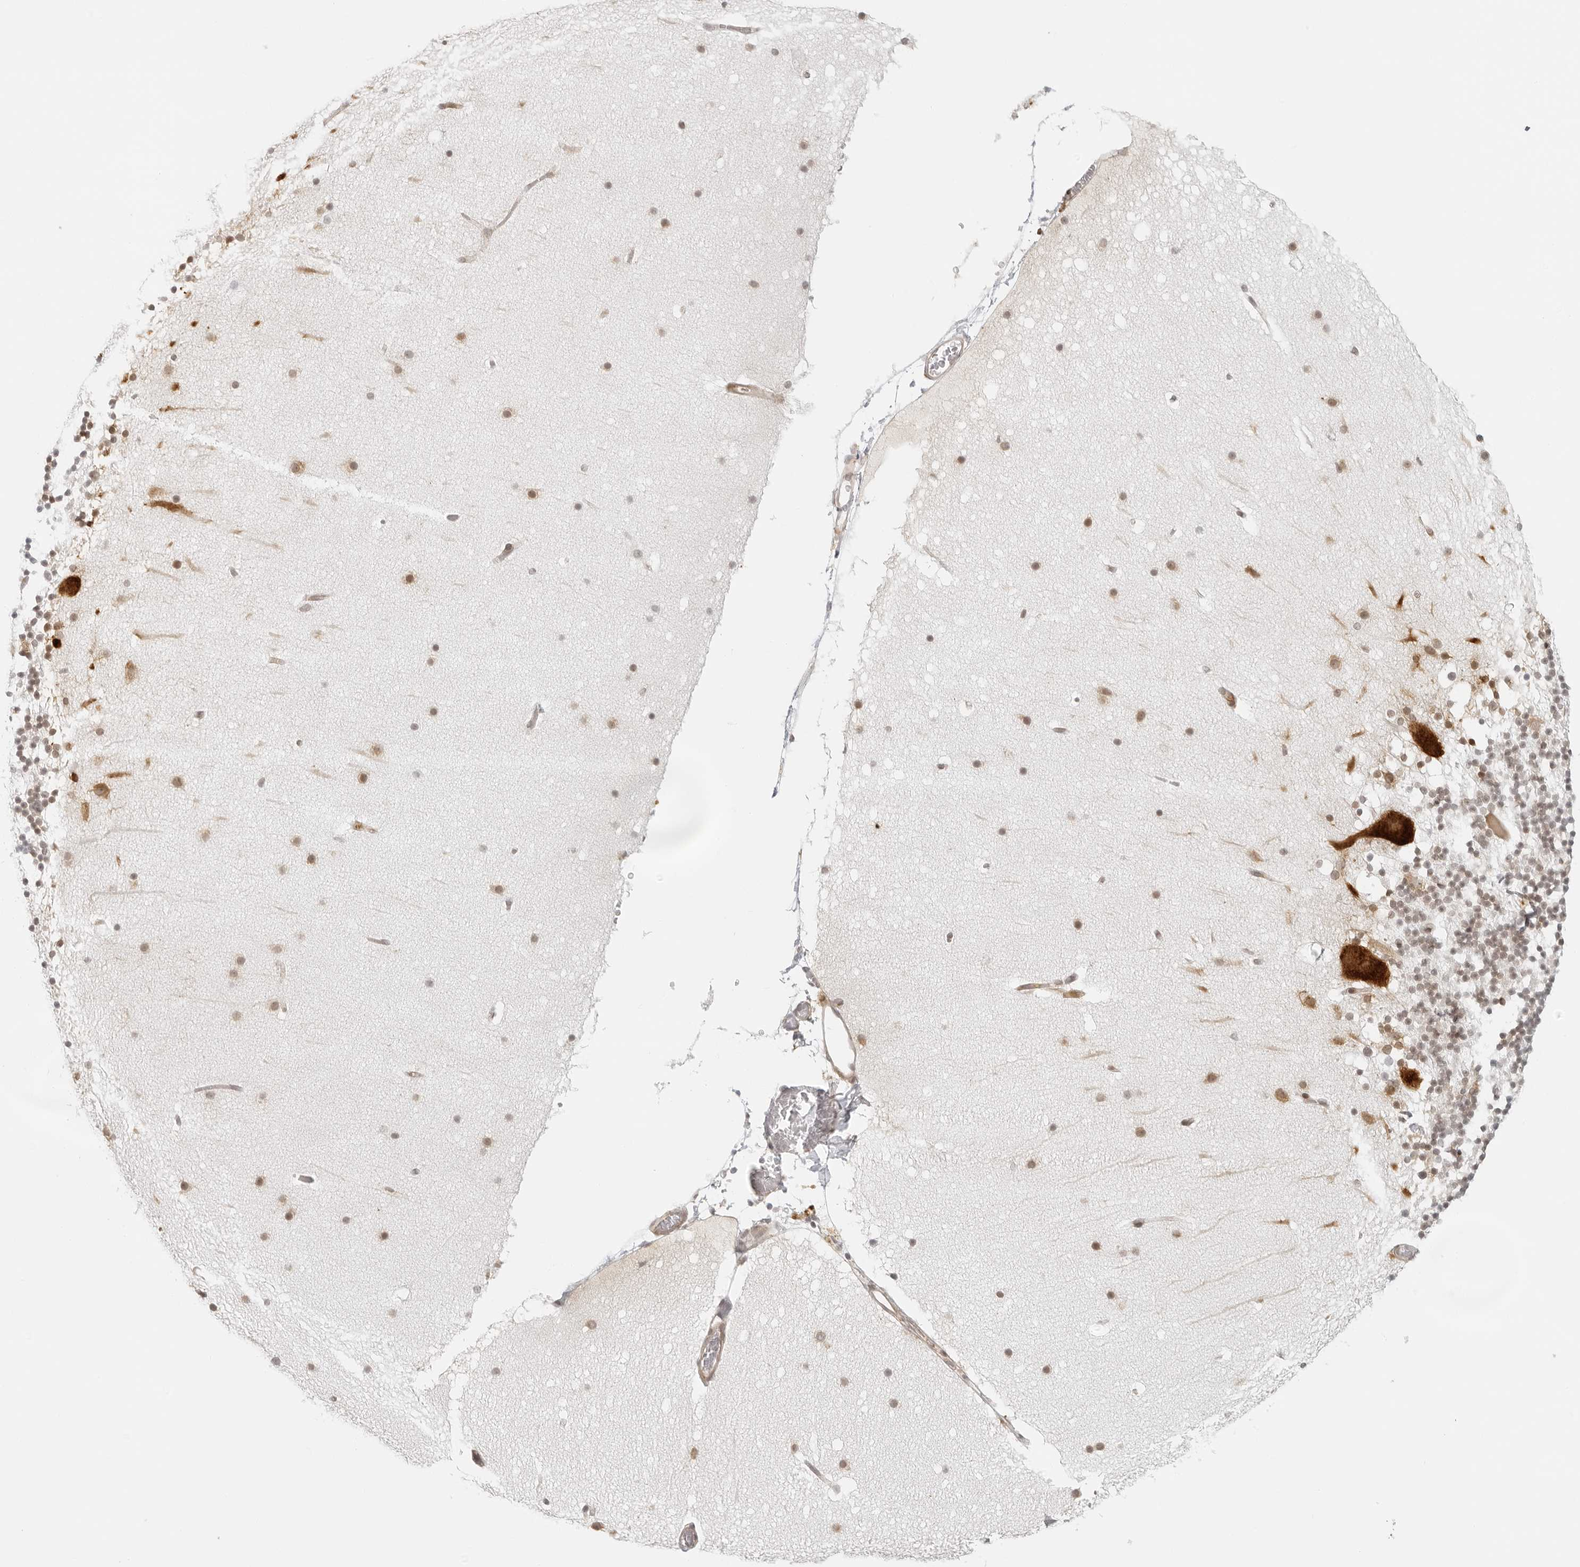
{"staining": {"intensity": "moderate", "quantity": "25%-75%", "location": "cytoplasmic/membranous,nuclear"}, "tissue": "cerebellum", "cell_type": "Cells in granular layer", "image_type": "normal", "snomed": [{"axis": "morphology", "description": "Normal tissue, NOS"}, {"axis": "topography", "description": "Cerebellum"}], "caption": "Normal cerebellum exhibits moderate cytoplasmic/membranous,nuclear staining in approximately 25%-75% of cells in granular layer The protein of interest is shown in brown color, while the nuclei are stained blue..", "gene": "EIF4G1", "patient": {"sex": "male", "age": 57}}